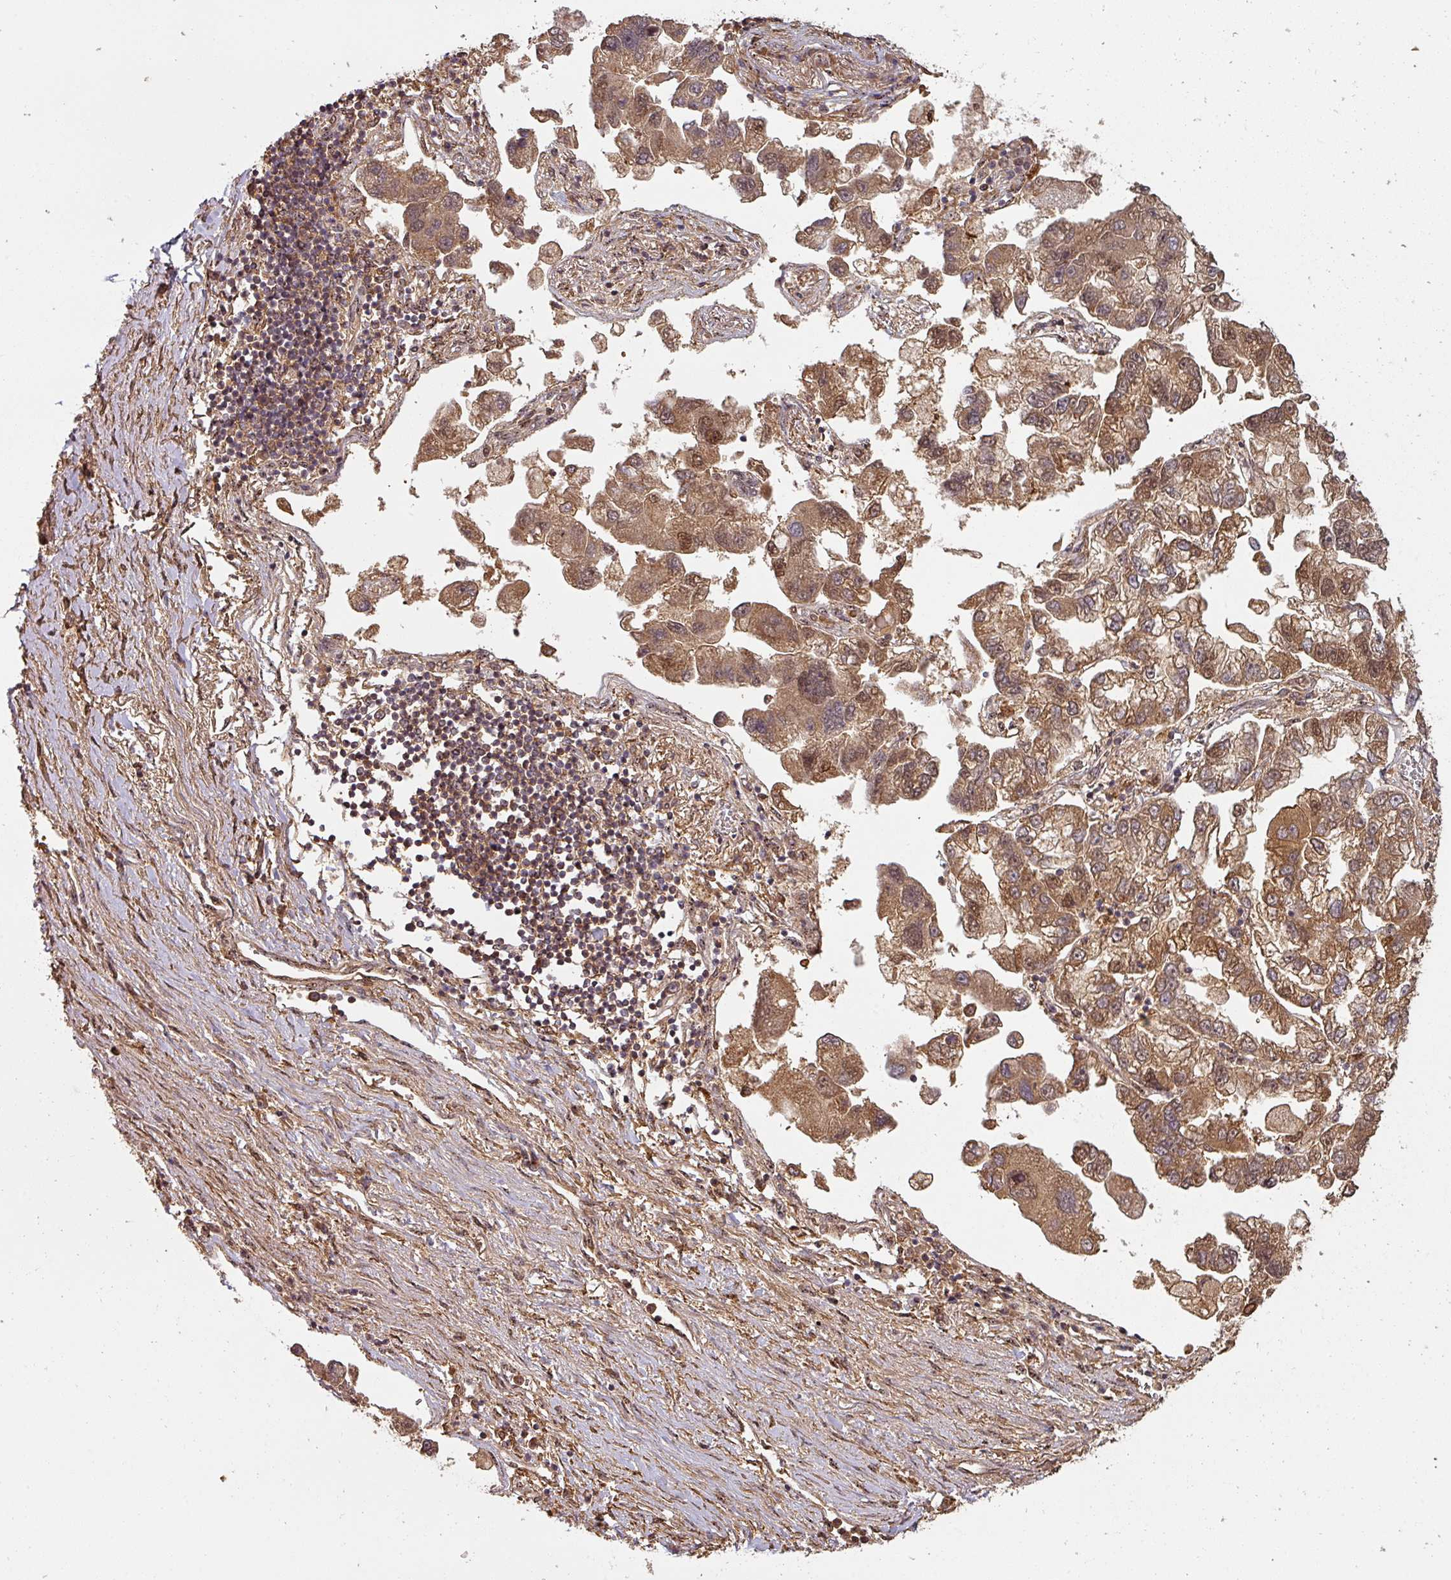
{"staining": {"intensity": "moderate", "quantity": ">75%", "location": "cytoplasmic/membranous,nuclear"}, "tissue": "lung cancer", "cell_type": "Tumor cells", "image_type": "cancer", "snomed": [{"axis": "morphology", "description": "Adenocarcinoma, NOS"}, {"axis": "topography", "description": "Lung"}], "caption": "Adenocarcinoma (lung) stained with a brown dye reveals moderate cytoplasmic/membranous and nuclear positive expression in approximately >75% of tumor cells.", "gene": "ZNF322", "patient": {"sex": "female", "age": 54}}